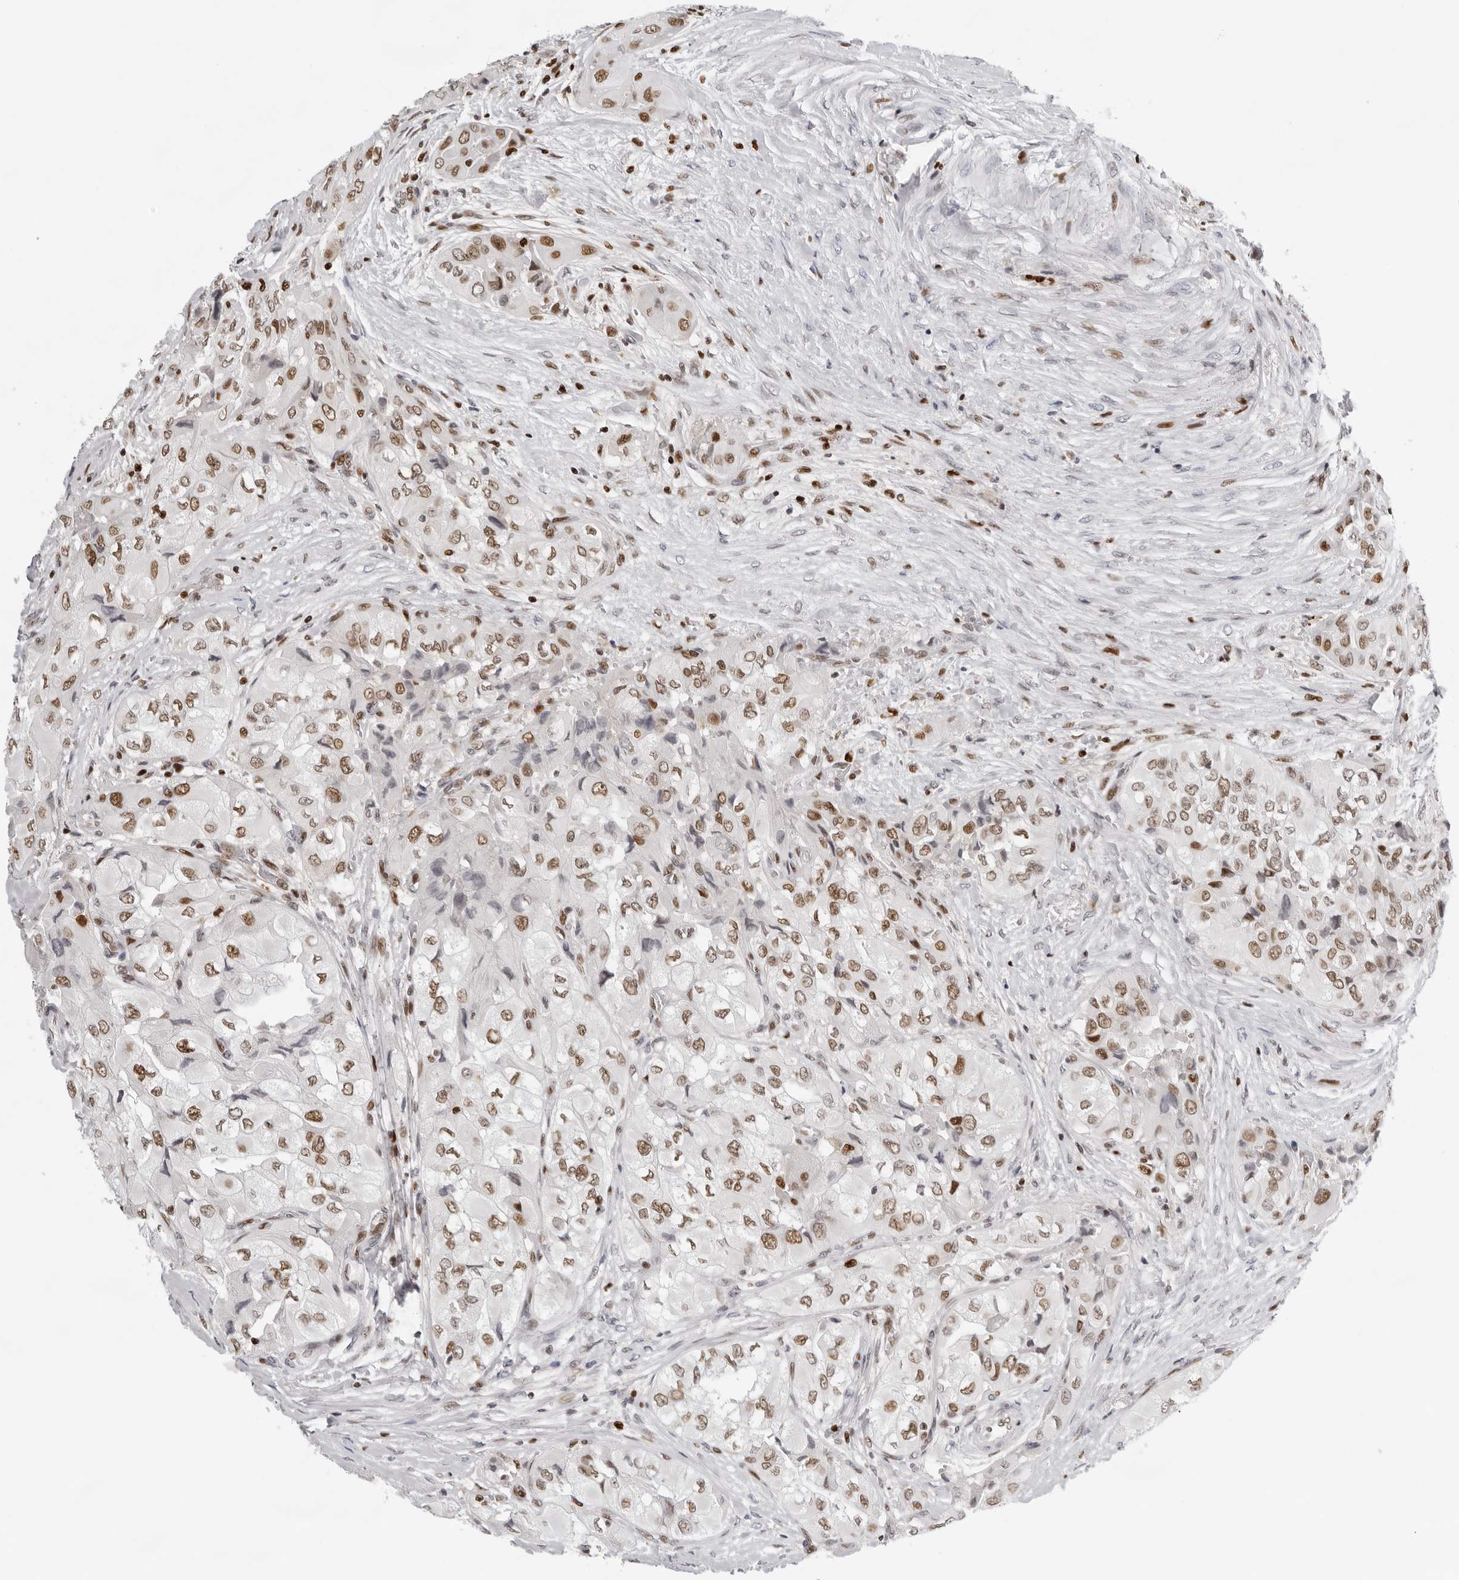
{"staining": {"intensity": "moderate", "quantity": ">75%", "location": "nuclear"}, "tissue": "thyroid cancer", "cell_type": "Tumor cells", "image_type": "cancer", "snomed": [{"axis": "morphology", "description": "Papillary adenocarcinoma, NOS"}, {"axis": "topography", "description": "Thyroid gland"}], "caption": "Brown immunohistochemical staining in human thyroid cancer (papillary adenocarcinoma) displays moderate nuclear staining in approximately >75% of tumor cells. Using DAB (3,3'-diaminobenzidine) (brown) and hematoxylin (blue) stains, captured at high magnification using brightfield microscopy.", "gene": "OGG1", "patient": {"sex": "female", "age": 59}}